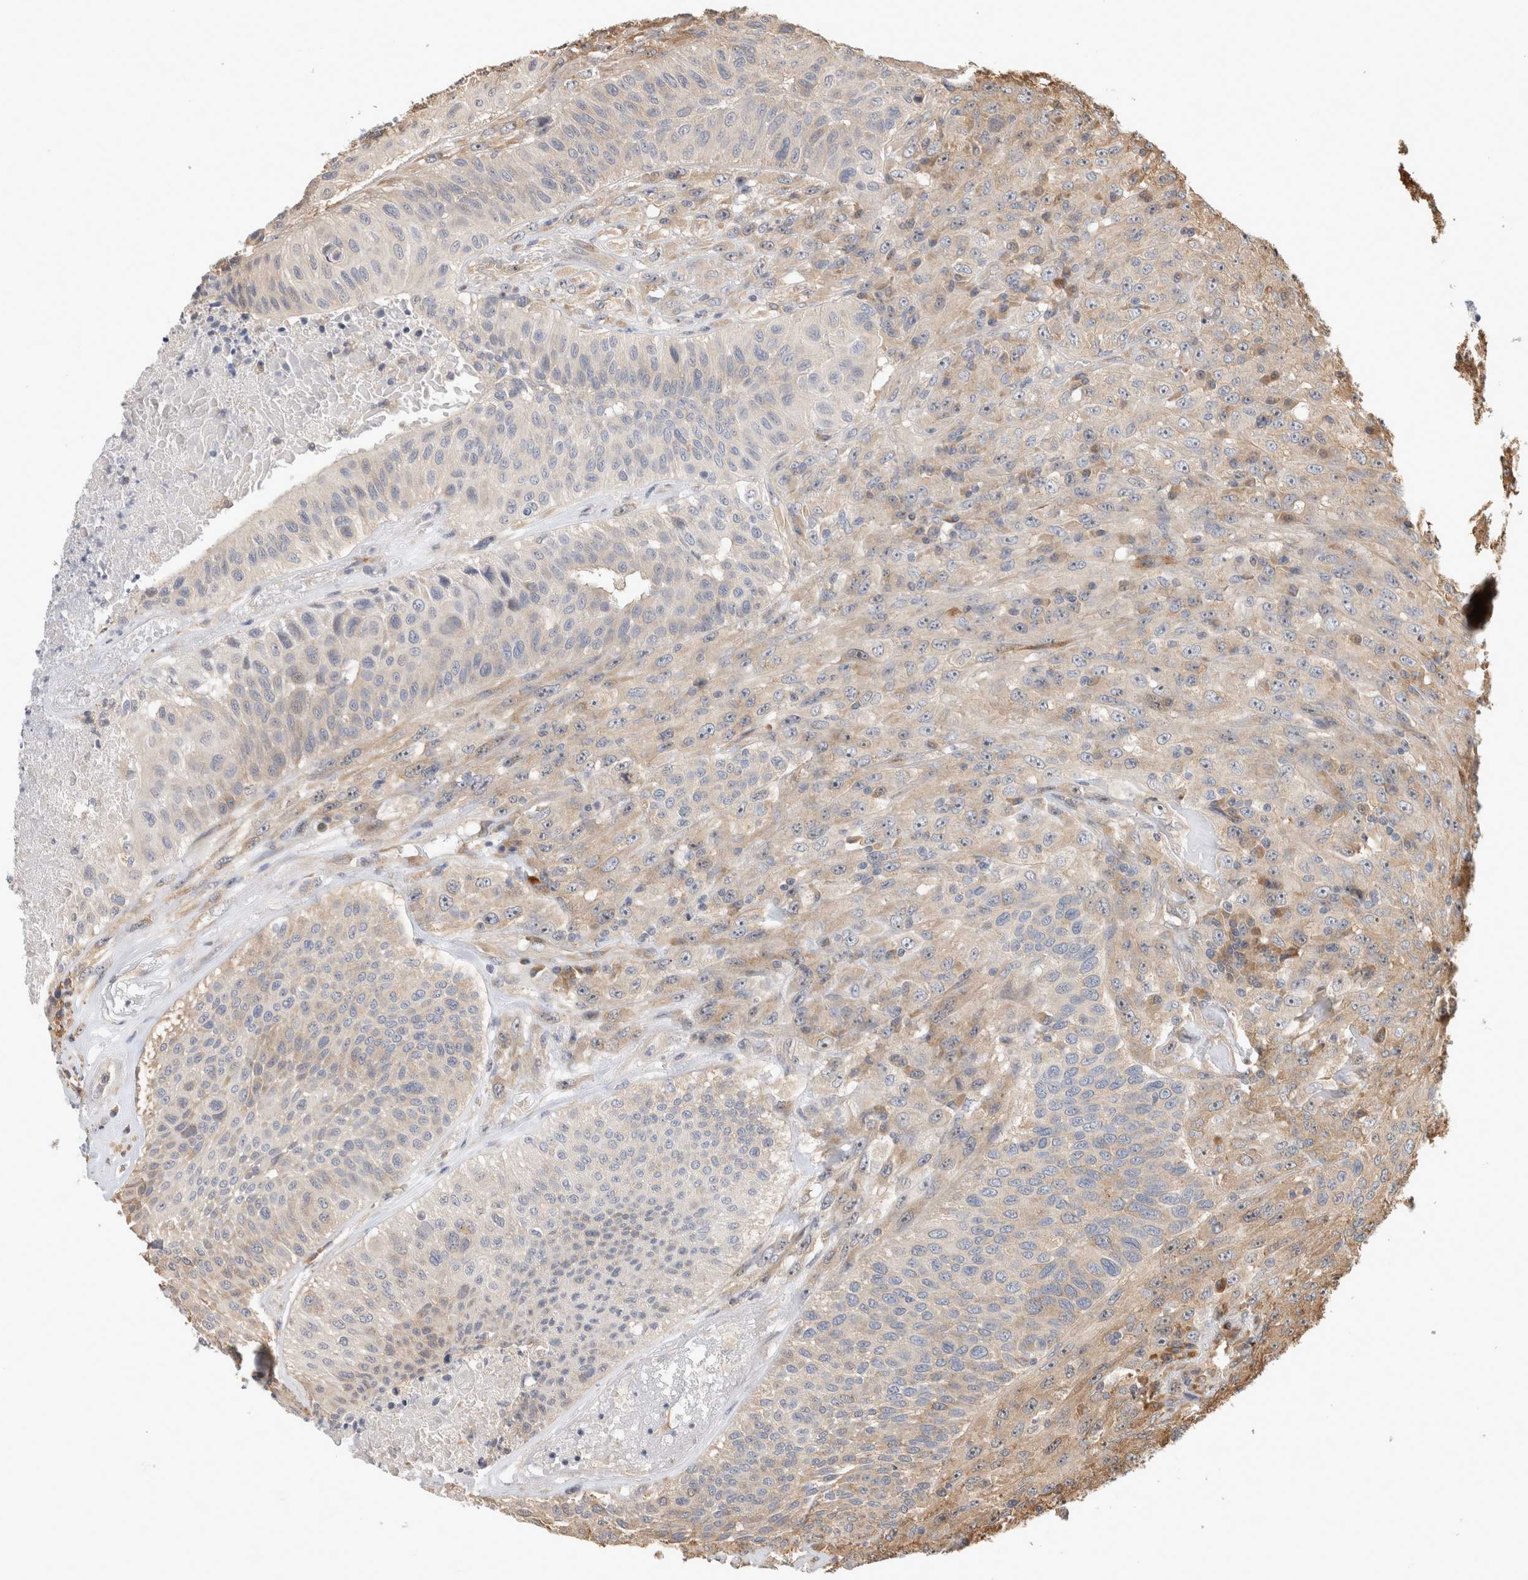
{"staining": {"intensity": "negative", "quantity": "none", "location": "none"}, "tissue": "urothelial cancer", "cell_type": "Tumor cells", "image_type": "cancer", "snomed": [{"axis": "morphology", "description": "Urothelial carcinoma, High grade"}, {"axis": "topography", "description": "Urinary bladder"}], "caption": "DAB (3,3'-diaminobenzidine) immunohistochemical staining of human urothelial cancer reveals no significant positivity in tumor cells.", "gene": "PCDHB15", "patient": {"sex": "male", "age": 66}}